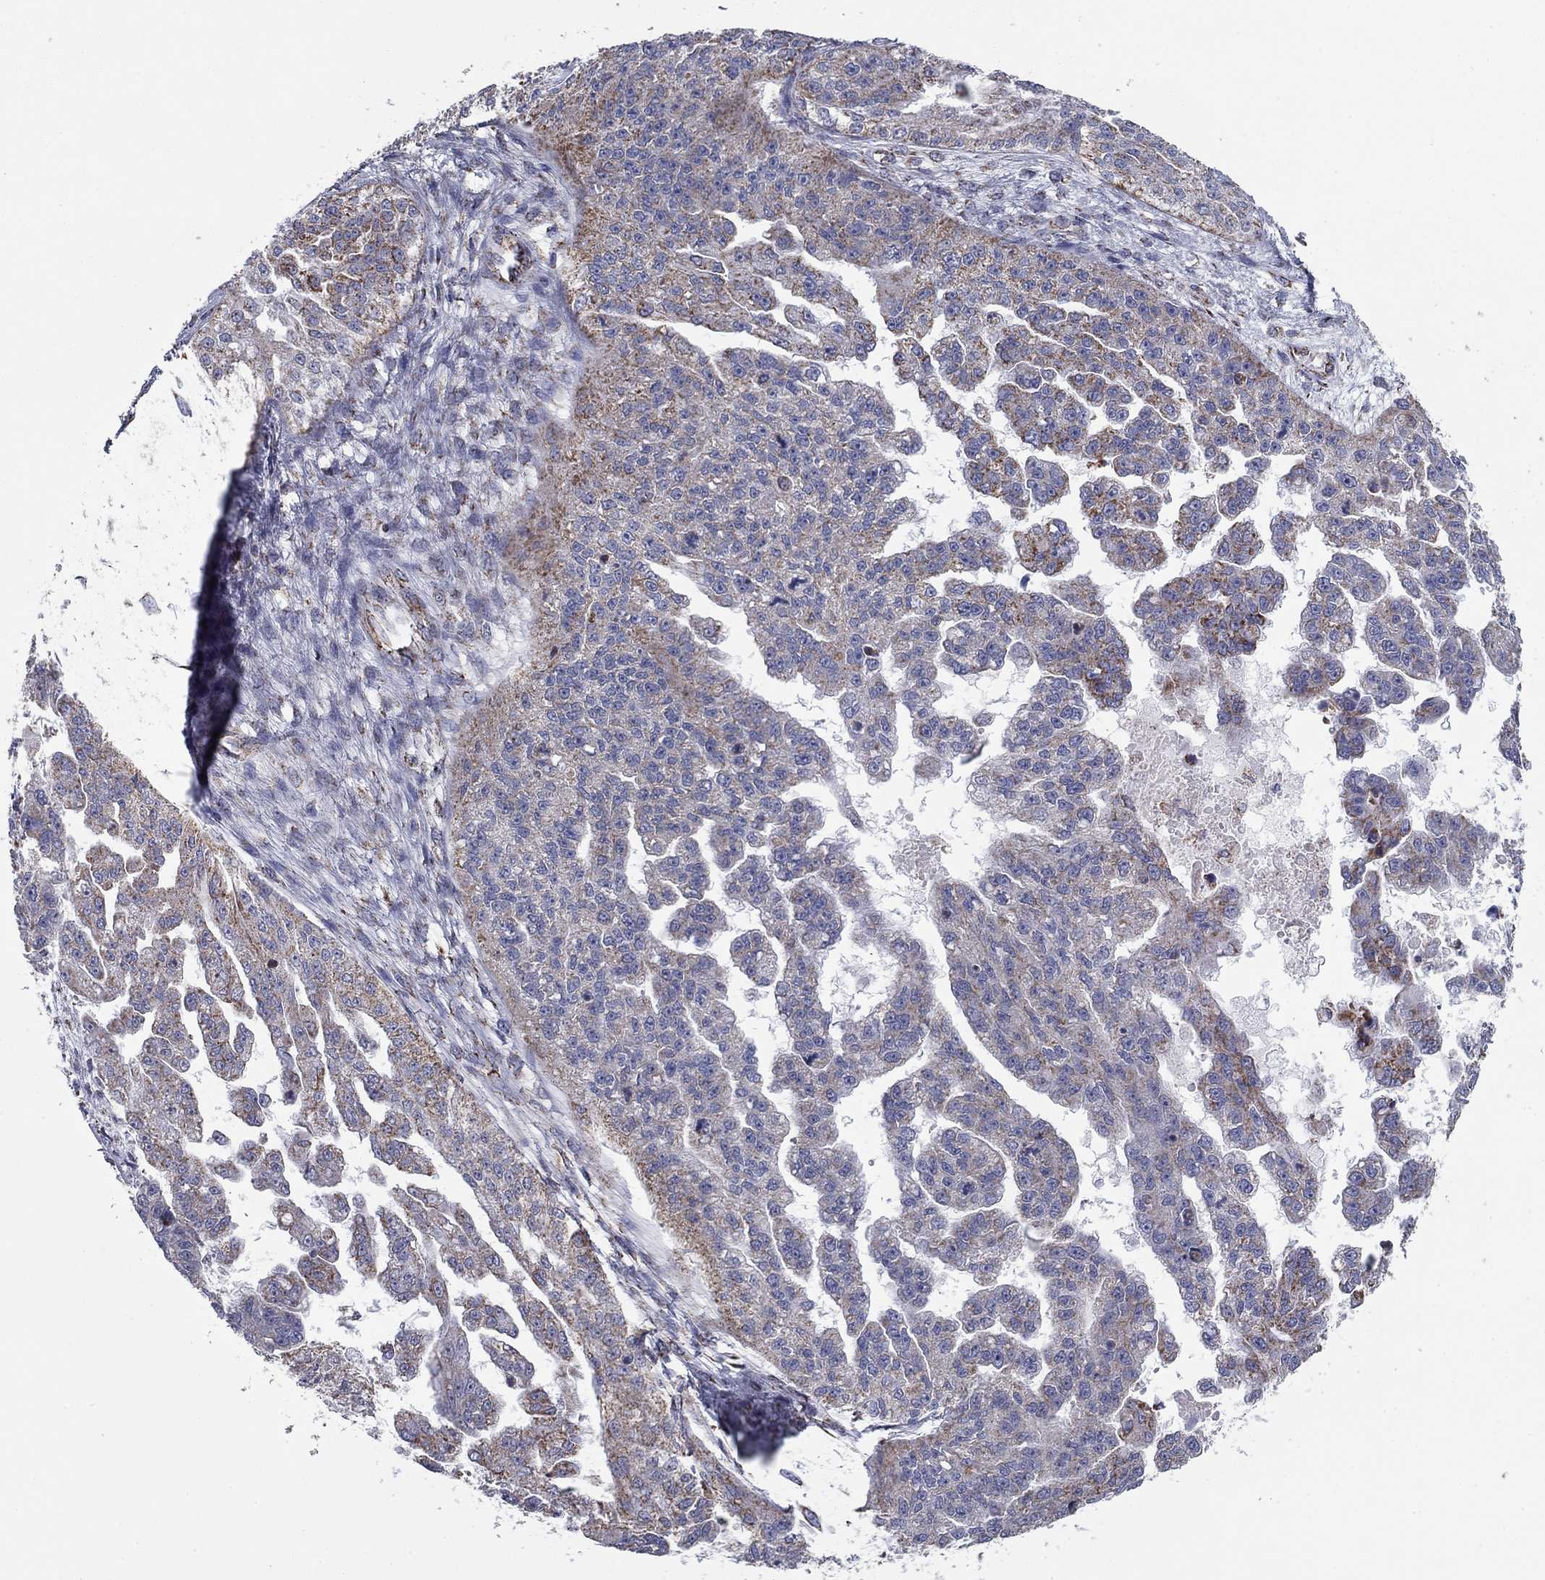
{"staining": {"intensity": "moderate", "quantity": "<25%", "location": "cytoplasmic/membranous"}, "tissue": "ovarian cancer", "cell_type": "Tumor cells", "image_type": "cancer", "snomed": [{"axis": "morphology", "description": "Cystadenocarcinoma, serous, NOS"}, {"axis": "topography", "description": "Ovary"}], "caption": "A histopathology image showing moderate cytoplasmic/membranous expression in approximately <25% of tumor cells in ovarian cancer, as visualized by brown immunohistochemical staining.", "gene": "NDUFV1", "patient": {"sex": "female", "age": 58}}